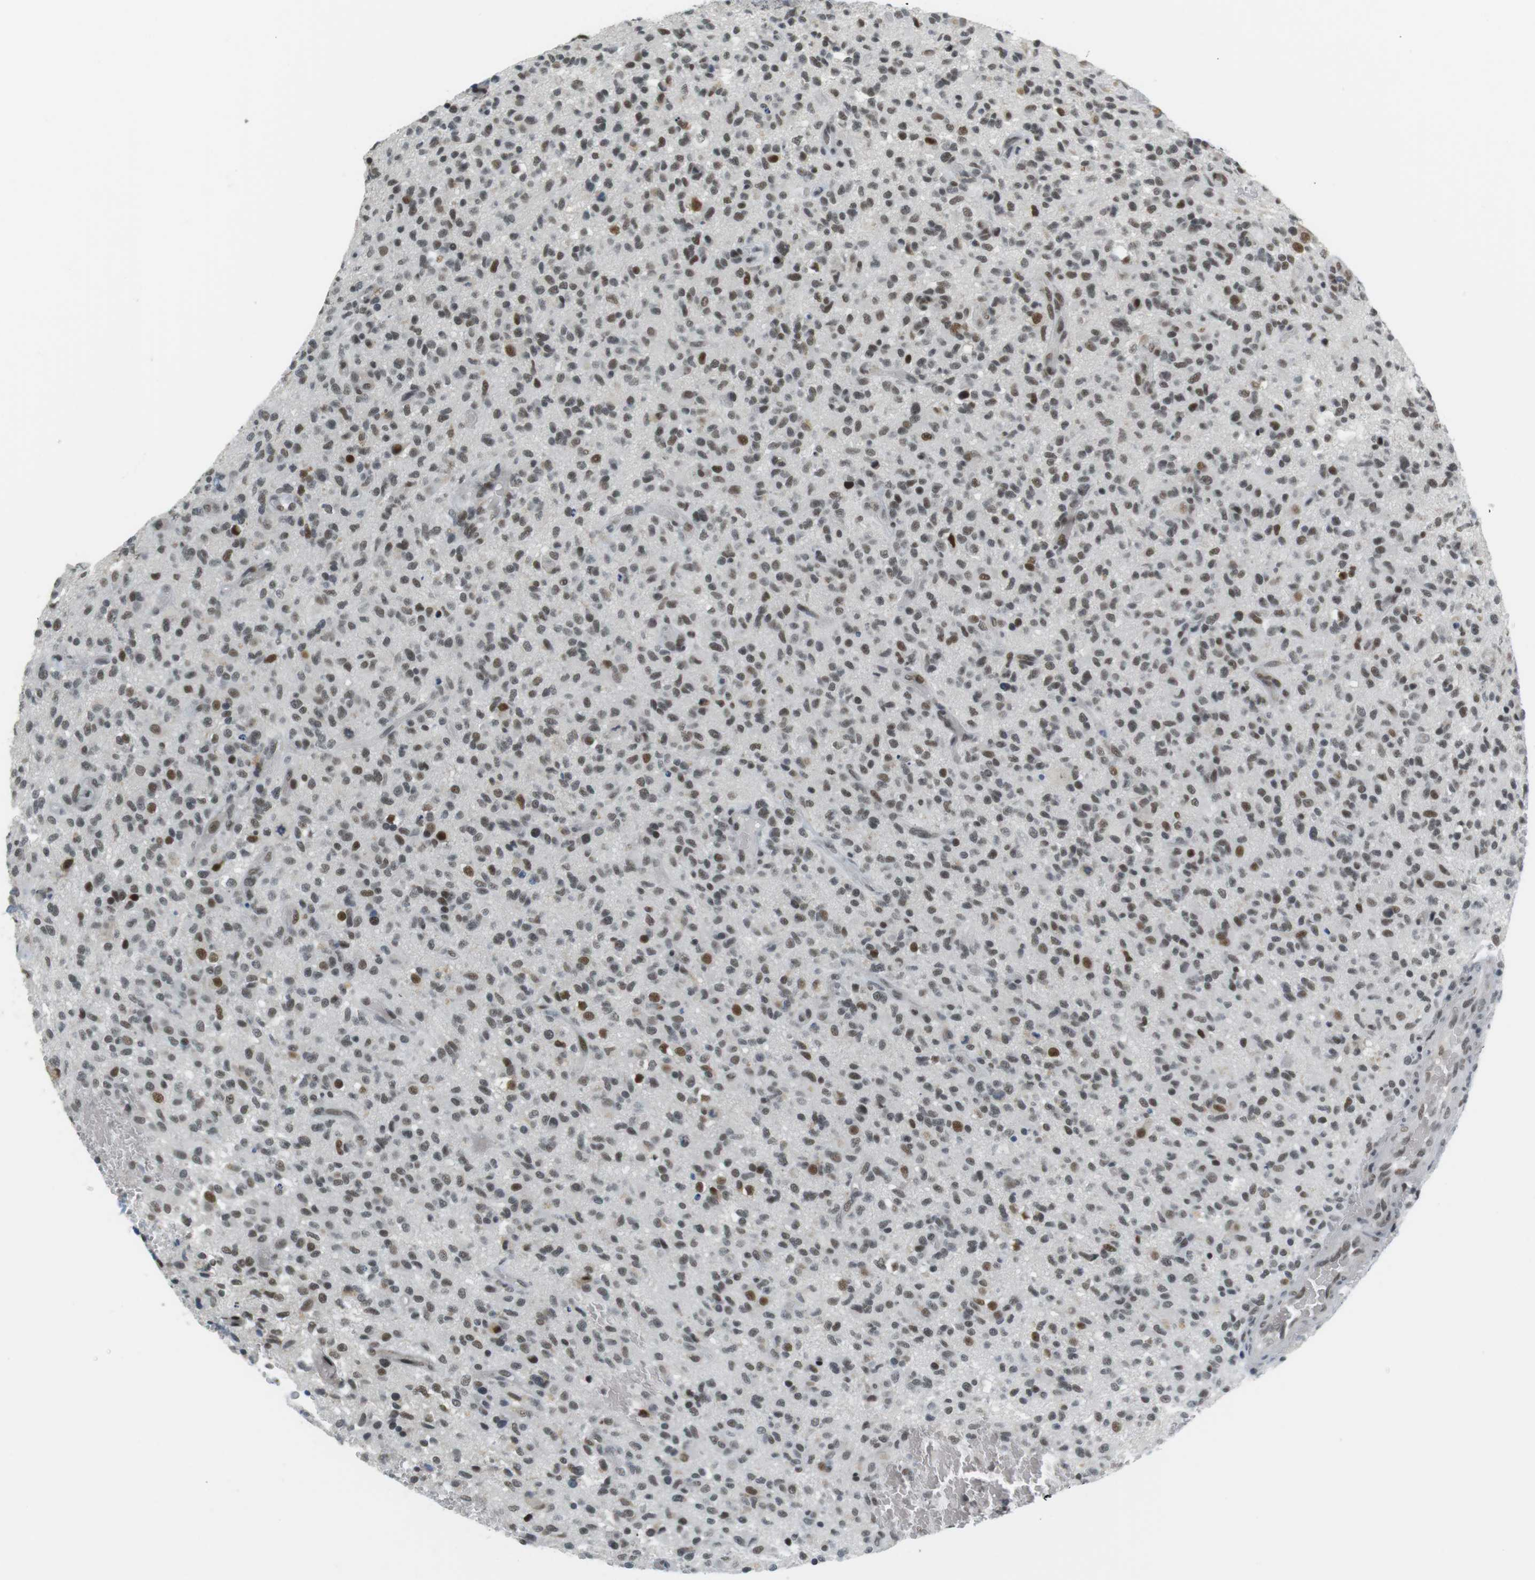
{"staining": {"intensity": "moderate", "quantity": ">75%", "location": "nuclear"}, "tissue": "glioma", "cell_type": "Tumor cells", "image_type": "cancer", "snomed": [{"axis": "morphology", "description": "Glioma, malignant, High grade"}, {"axis": "topography", "description": "Brain"}], "caption": "IHC micrograph of glioma stained for a protein (brown), which exhibits medium levels of moderate nuclear expression in approximately >75% of tumor cells.", "gene": "RNF38", "patient": {"sex": "male", "age": 71}}